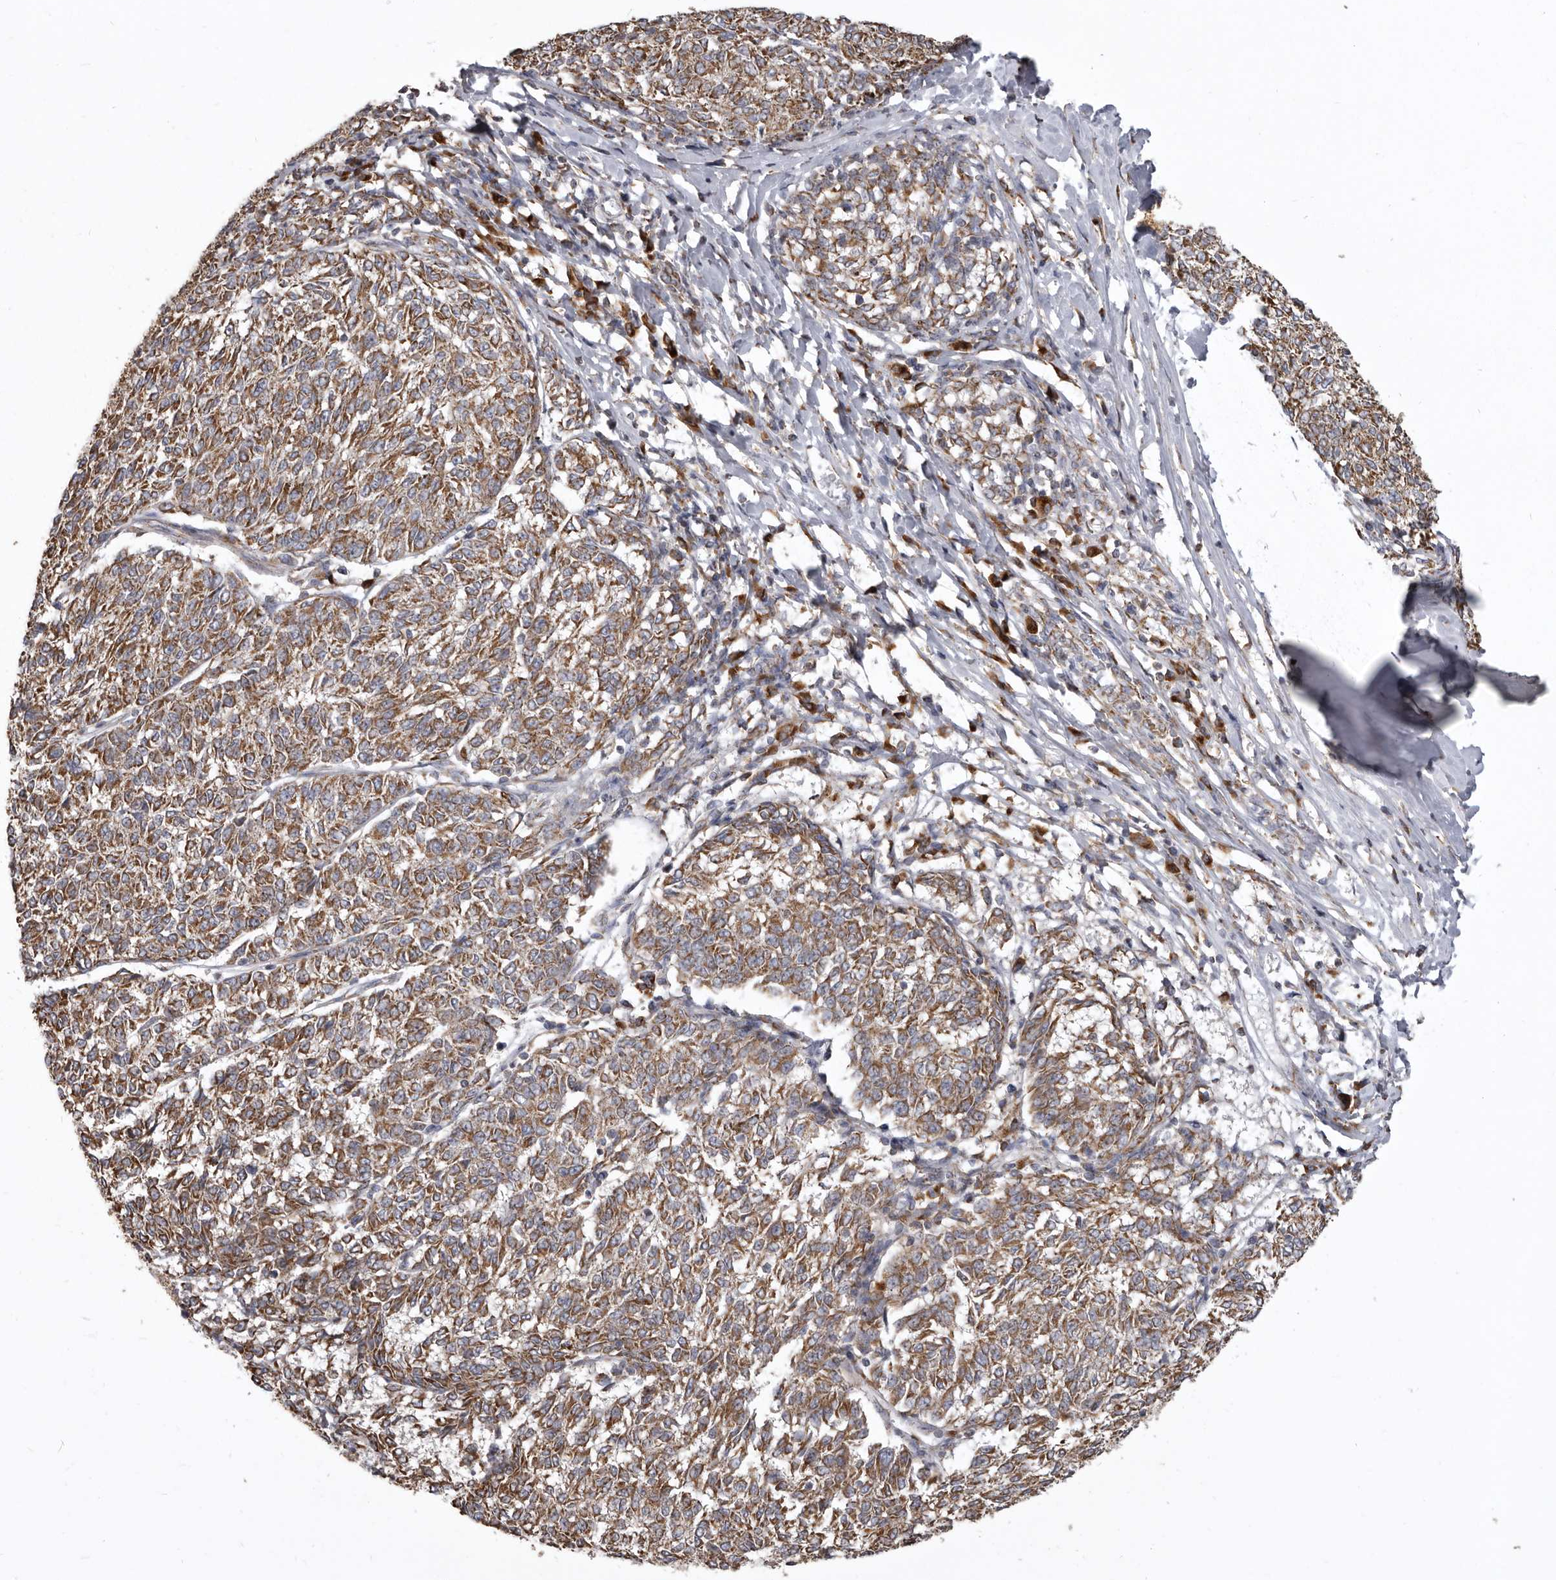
{"staining": {"intensity": "moderate", "quantity": ">75%", "location": "cytoplasmic/membranous"}, "tissue": "melanoma", "cell_type": "Tumor cells", "image_type": "cancer", "snomed": [{"axis": "morphology", "description": "Malignant melanoma, NOS"}, {"axis": "topography", "description": "Skin"}], "caption": "Immunohistochemistry micrograph of malignant melanoma stained for a protein (brown), which shows medium levels of moderate cytoplasmic/membranous positivity in approximately >75% of tumor cells.", "gene": "CDK5RAP3", "patient": {"sex": "female", "age": 72}}